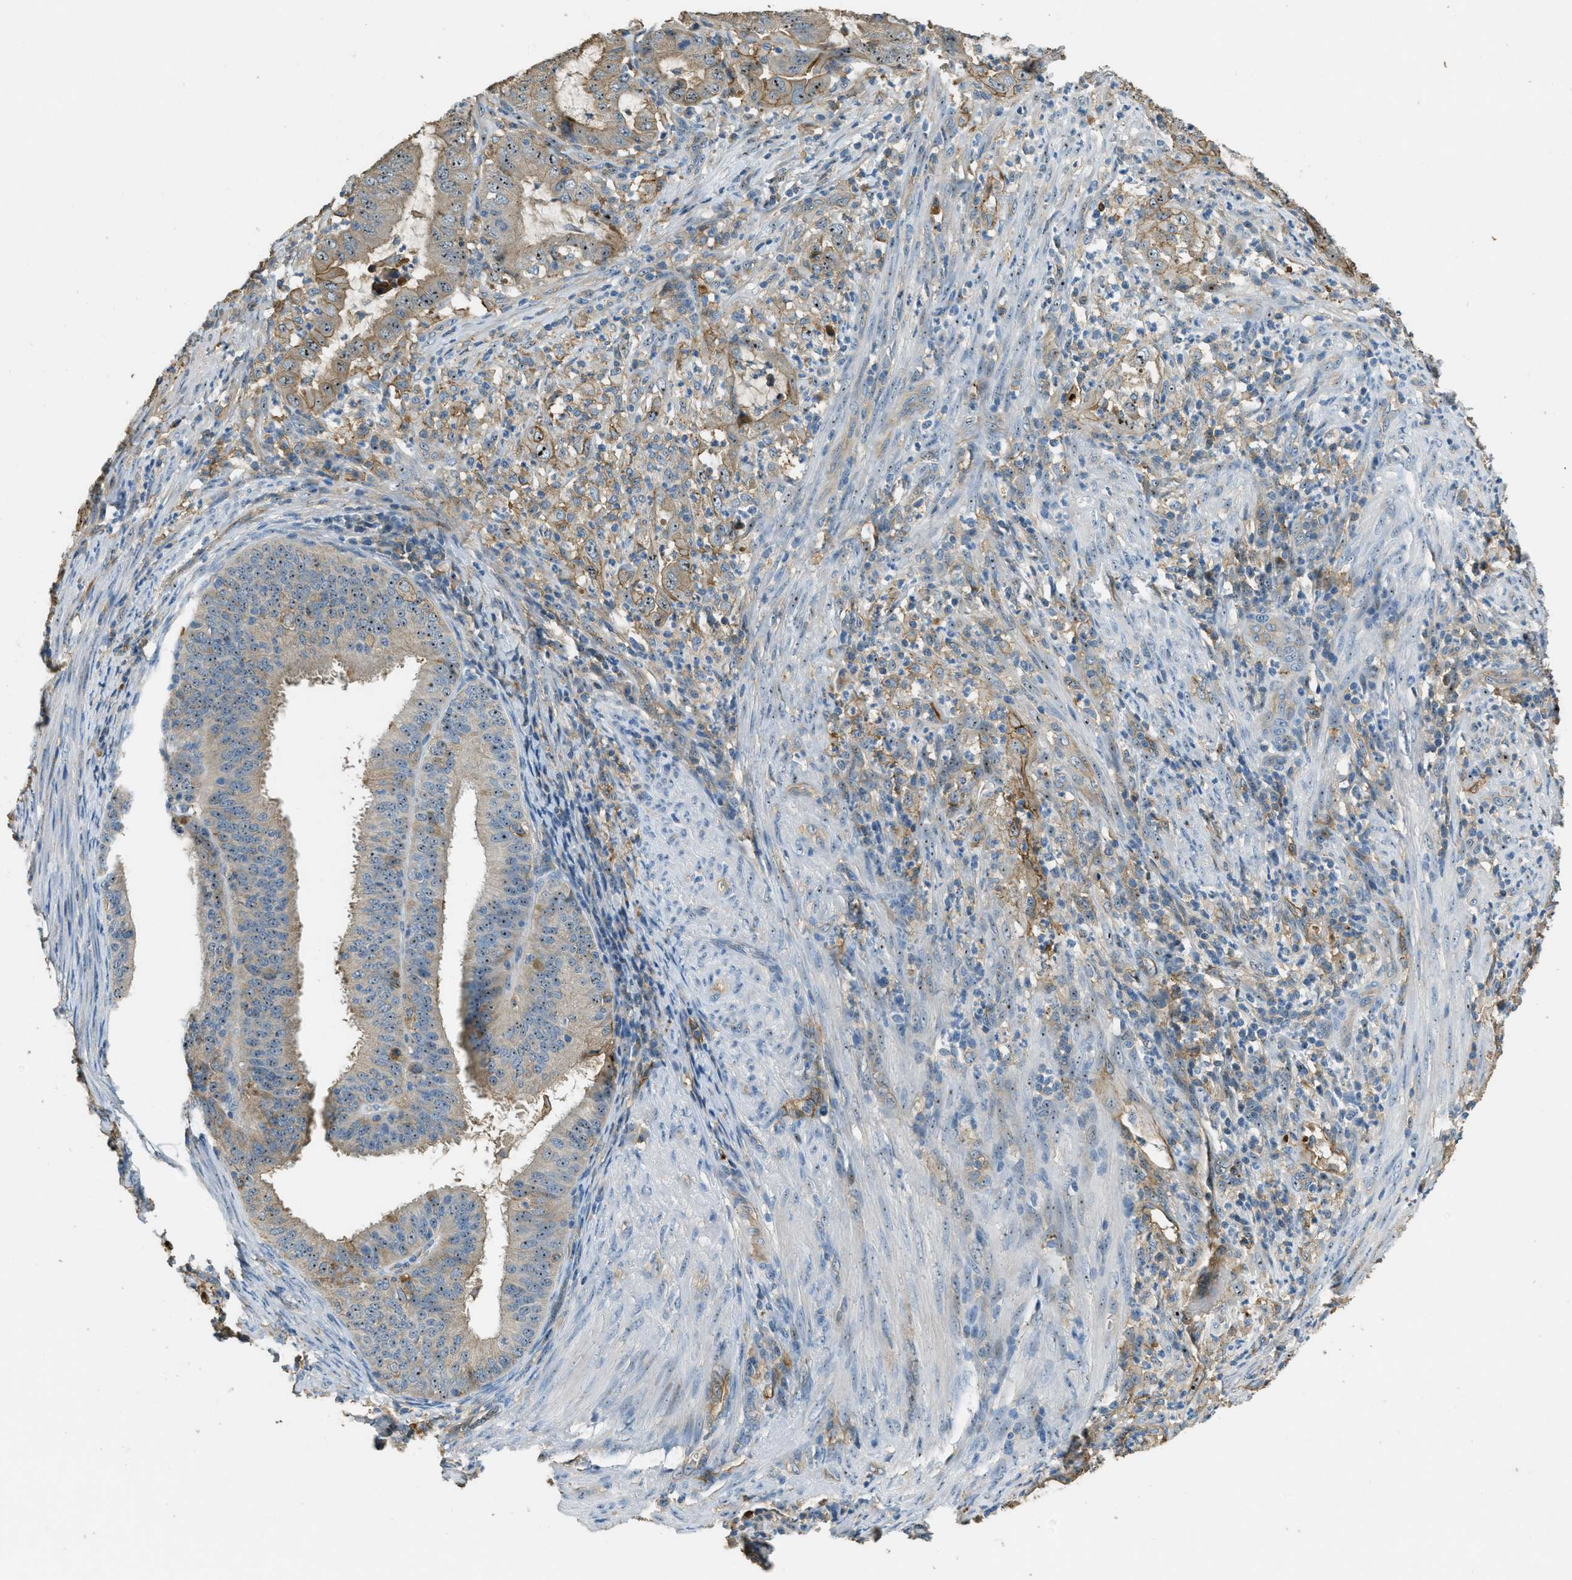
{"staining": {"intensity": "moderate", "quantity": ">75%", "location": "cytoplasmic/membranous,nuclear"}, "tissue": "endometrial cancer", "cell_type": "Tumor cells", "image_type": "cancer", "snomed": [{"axis": "morphology", "description": "Adenocarcinoma, NOS"}, {"axis": "topography", "description": "Endometrium"}], "caption": "A histopathology image showing moderate cytoplasmic/membranous and nuclear expression in approximately >75% of tumor cells in endometrial adenocarcinoma, as visualized by brown immunohistochemical staining.", "gene": "OSMR", "patient": {"sex": "female", "age": 70}}